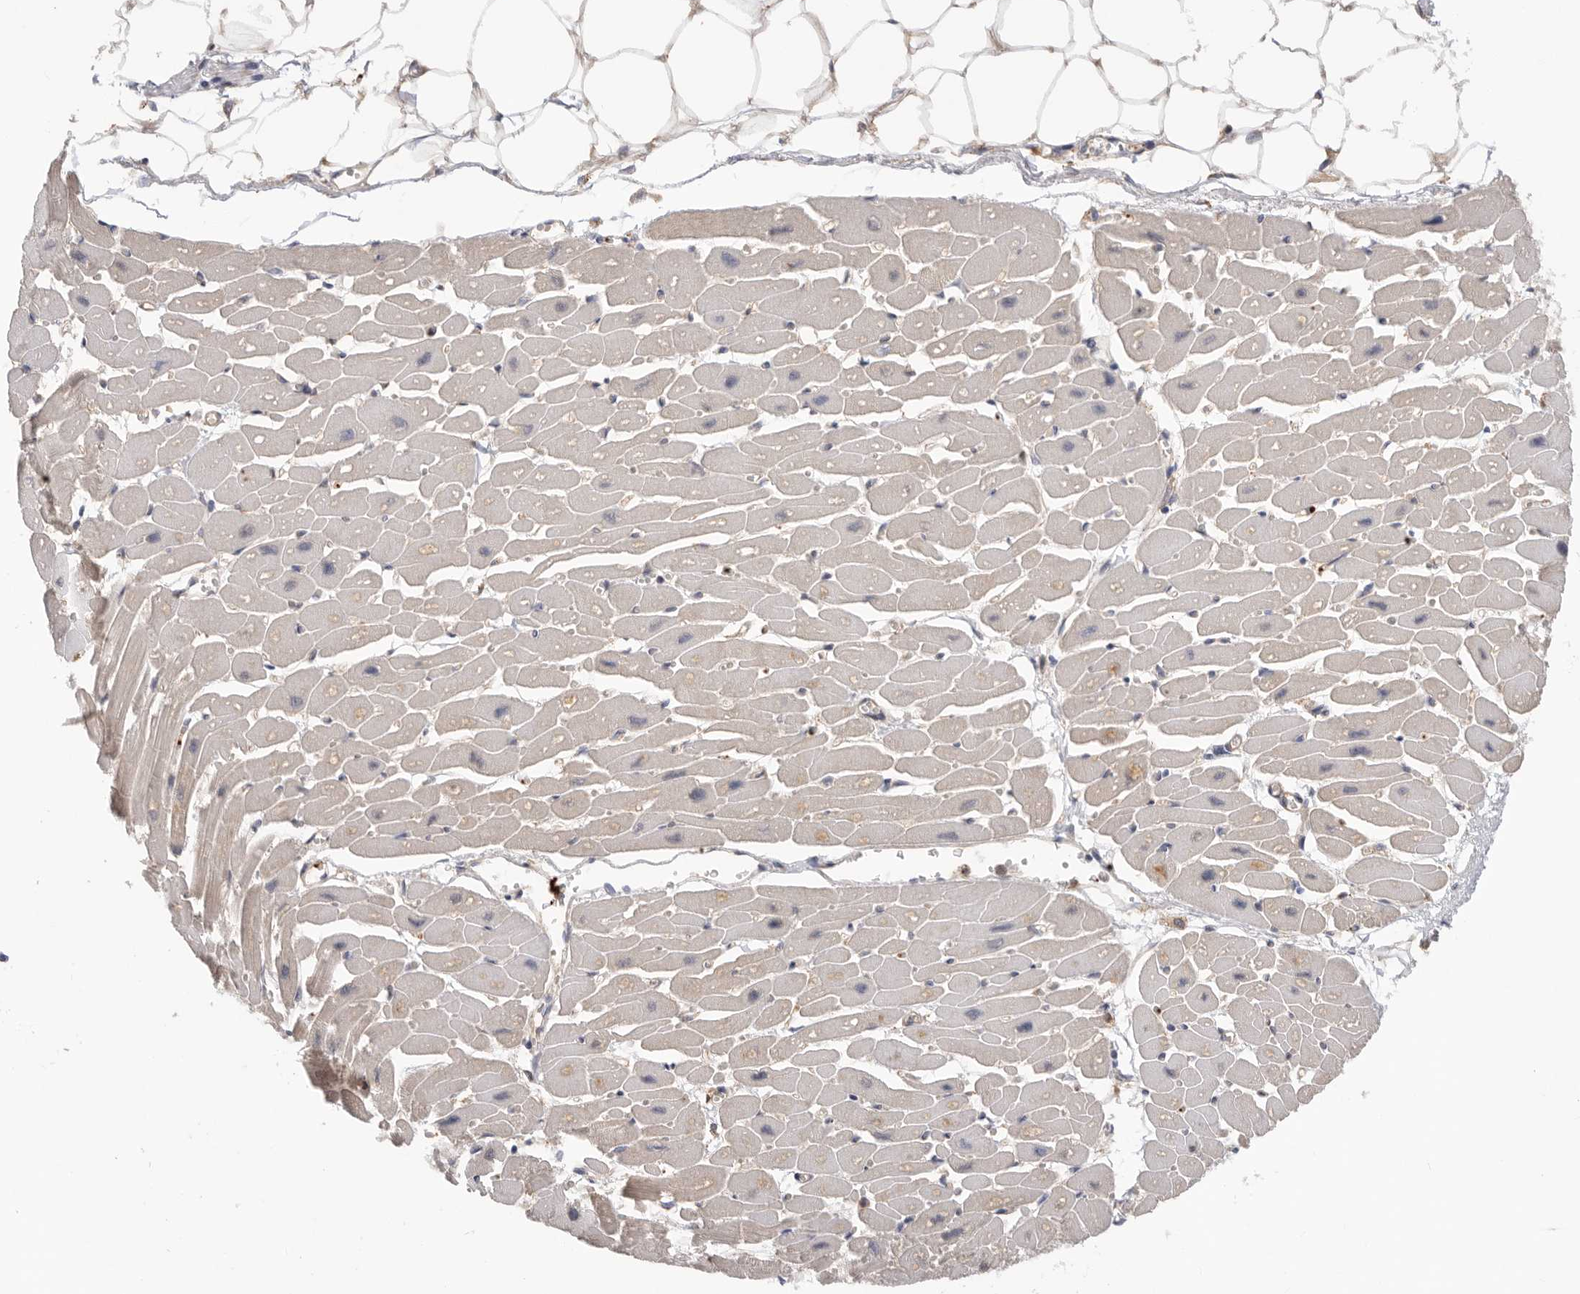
{"staining": {"intensity": "weak", "quantity": ">75%", "location": "cytoplasmic/membranous"}, "tissue": "heart muscle", "cell_type": "Cardiomyocytes", "image_type": "normal", "snomed": [{"axis": "morphology", "description": "Normal tissue, NOS"}, {"axis": "topography", "description": "Heart"}], "caption": "This is a photomicrograph of immunohistochemistry (IHC) staining of unremarkable heart muscle, which shows weak staining in the cytoplasmic/membranous of cardiomyocytes.", "gene": "CDC42BPB", "patient": {"sex": "female", "age": 54}}